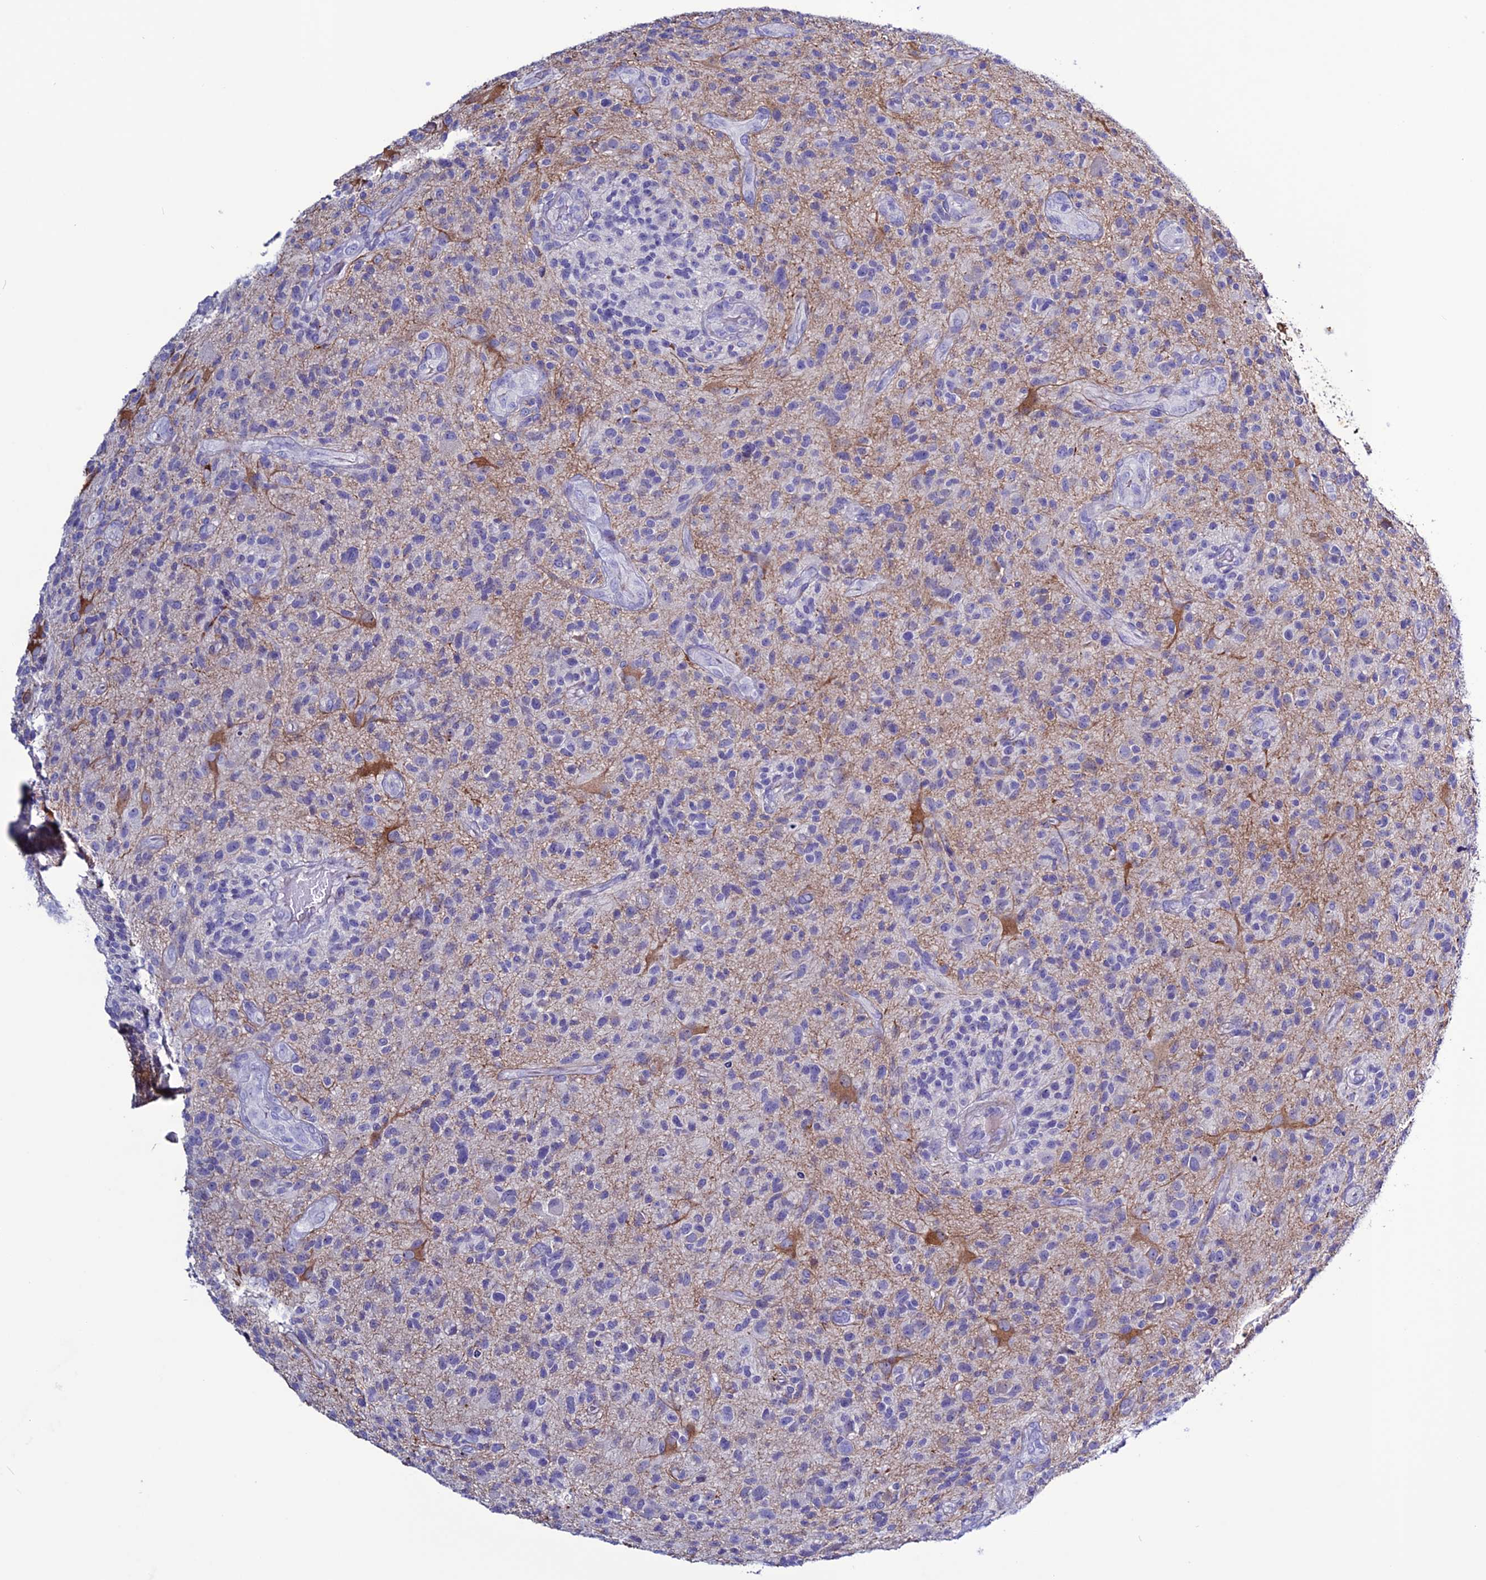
{"staining": {"intensity": "negative", "quantity": "none", "location": "none"}, "tissue": "glioma", "cell_type": "Tumor cells", "image_type": "cancer", "snomed": [{"axis": "morphology", "description": "Glioma, malignant, High grade"}, {"axis": "topography", "description": "Brain"}], "caption": "This is a histopathology image of IHC staining of malignant glioma (high-grade), which shows no positivity in tumor cells. The staining was performed using DAB (3,3'-diaminobenzidine) to visualize the protein expression in brown, while the nuclei were stained in blue with hematoxylin (Magnification: 20x).", "gene": "CLEC2L", "patient": {"sex": "male", "age": 47}}